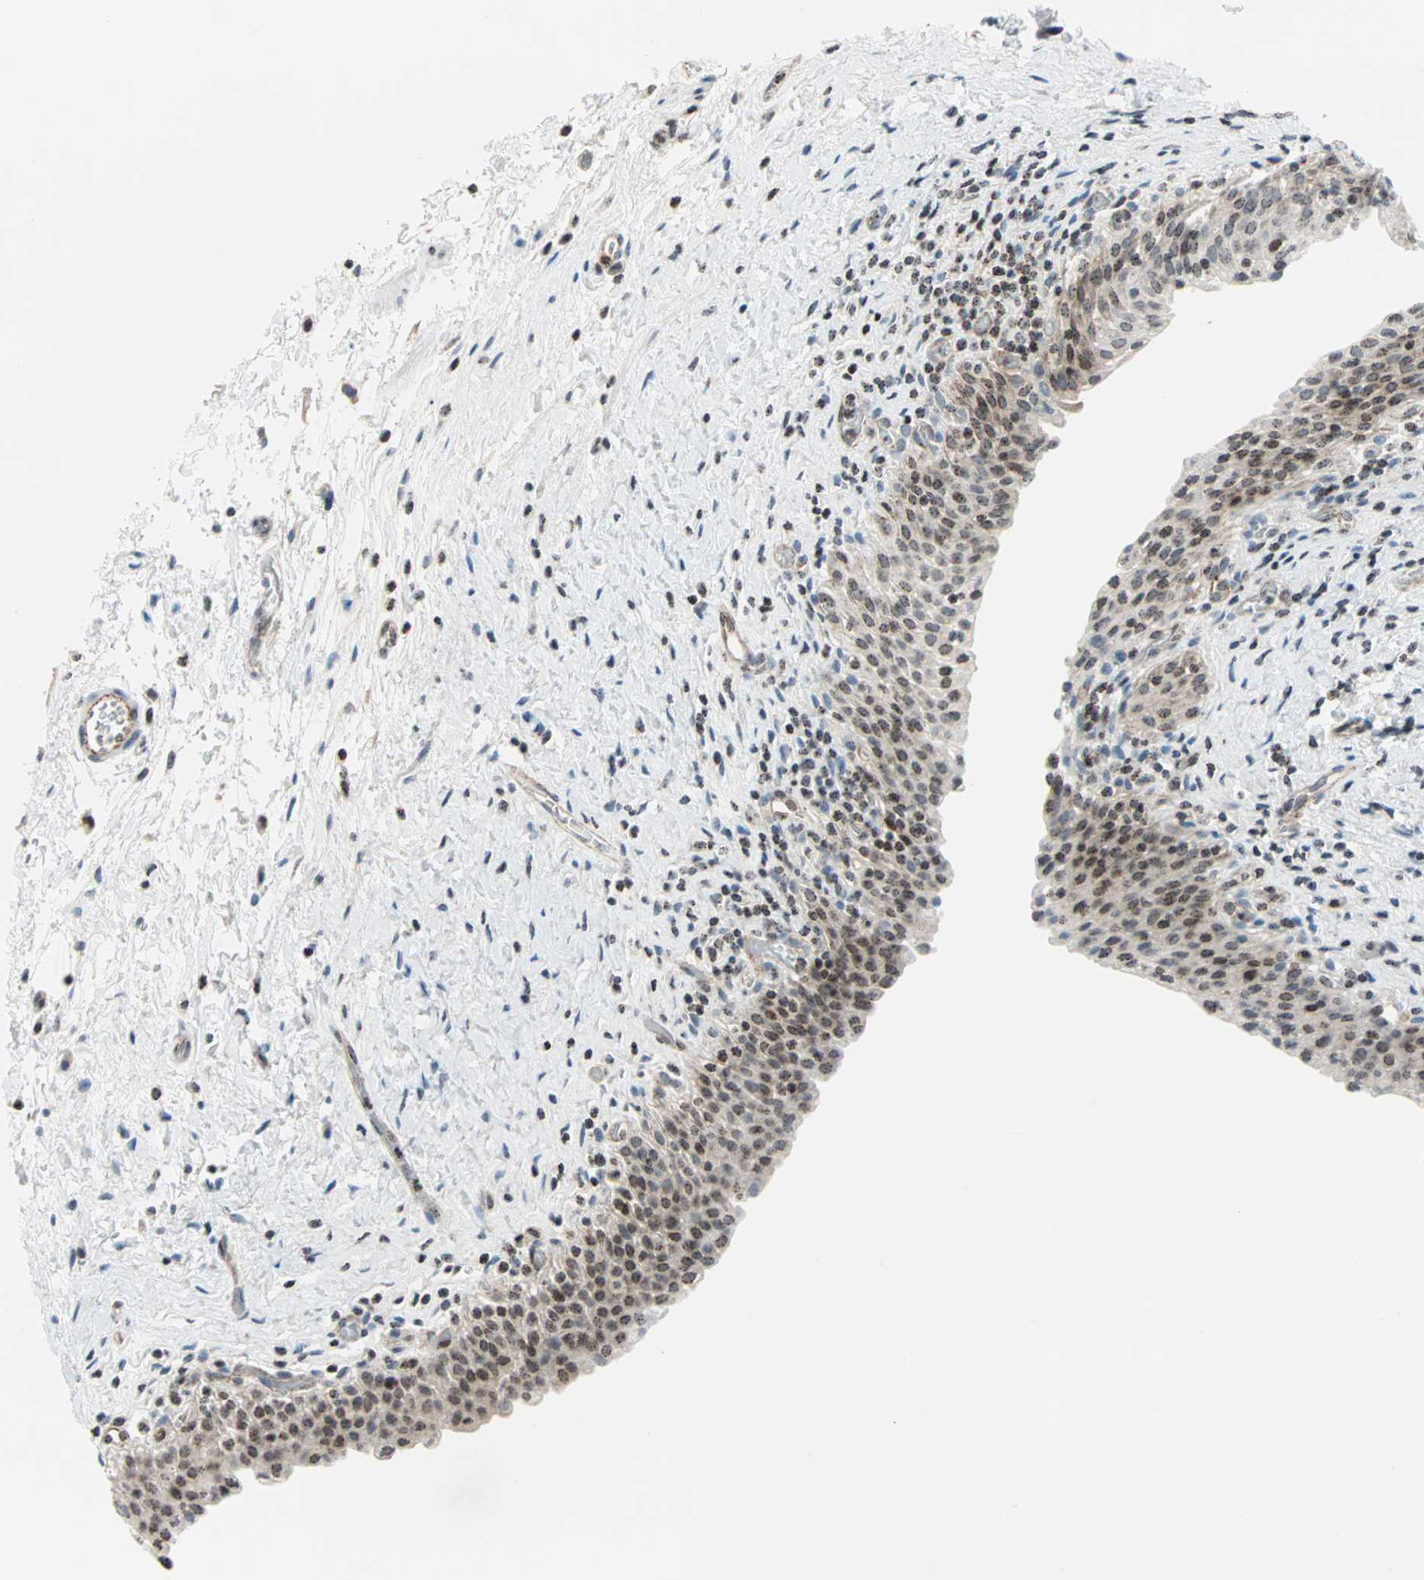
{"staining": {"intensity": "weak", "quantity": ">75%", "location": "nuclear"}, "tissue": "urinary bladder", "cell_type": "Urothelial cells", "image_type": "normal", "snomed": [{"axis": "morphology", "description": "Normal tissue, NOS"}, {"axis": "topography", "description": "Urinary bladder"}], "caption": "Urothelial cells show low levels of weak nuclear positivity in approximately >75% of cells in normal urinary bladder.", "gene": "CENPA", "patient": {"sex": "male", "age": 51}}